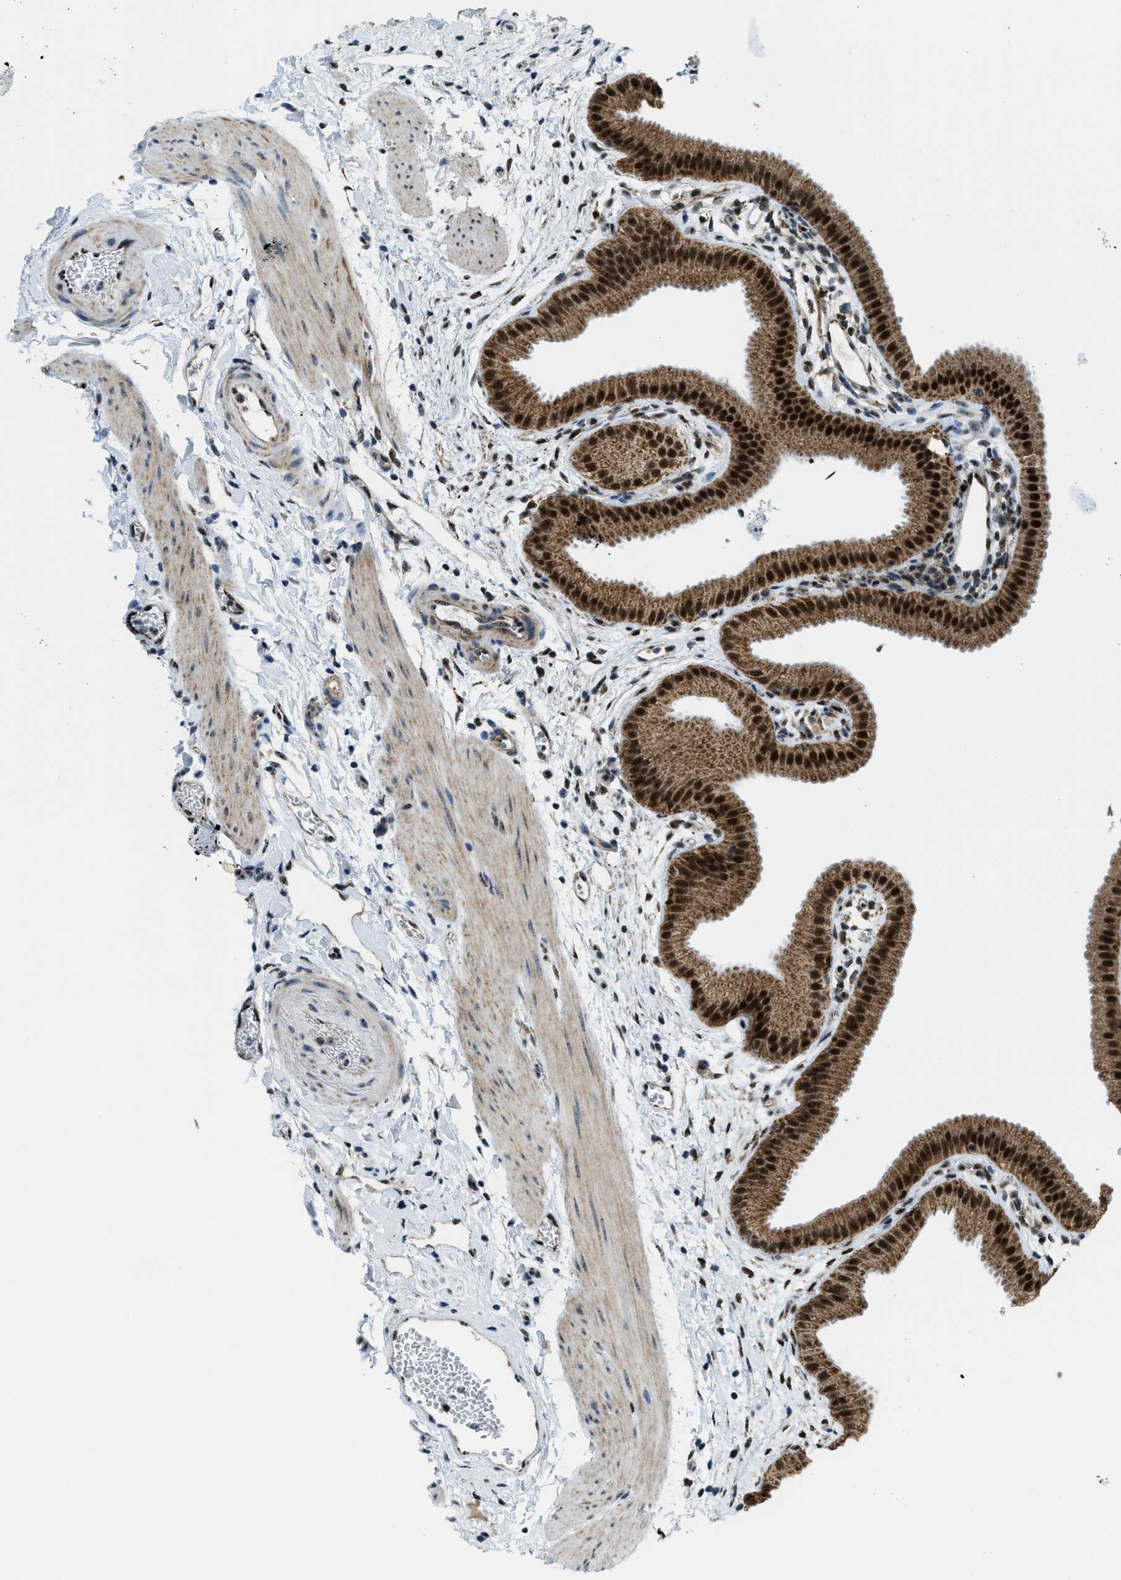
{"staining": {"intensity": "strong", "quantity": ">75%", "location": "cytoplasmic/membranous,nuclear"}, "tissue": "gallbladder", "cell_type": "Glandular cells", "image_type": "normal", "snomed": [{"axis": "morphology", "description": "Normal tissue, NOS"}, {"axis": "topography", "description": "Gallbladder"}], "caption": "Gallbladder was stained to show a protein in brown. There is high levels of strong cytoplasmic/membranous,nuclear expression in about >75% of glandular cells.", "gene": "SP100", "patient": {"sex": "female", "age": 64}}